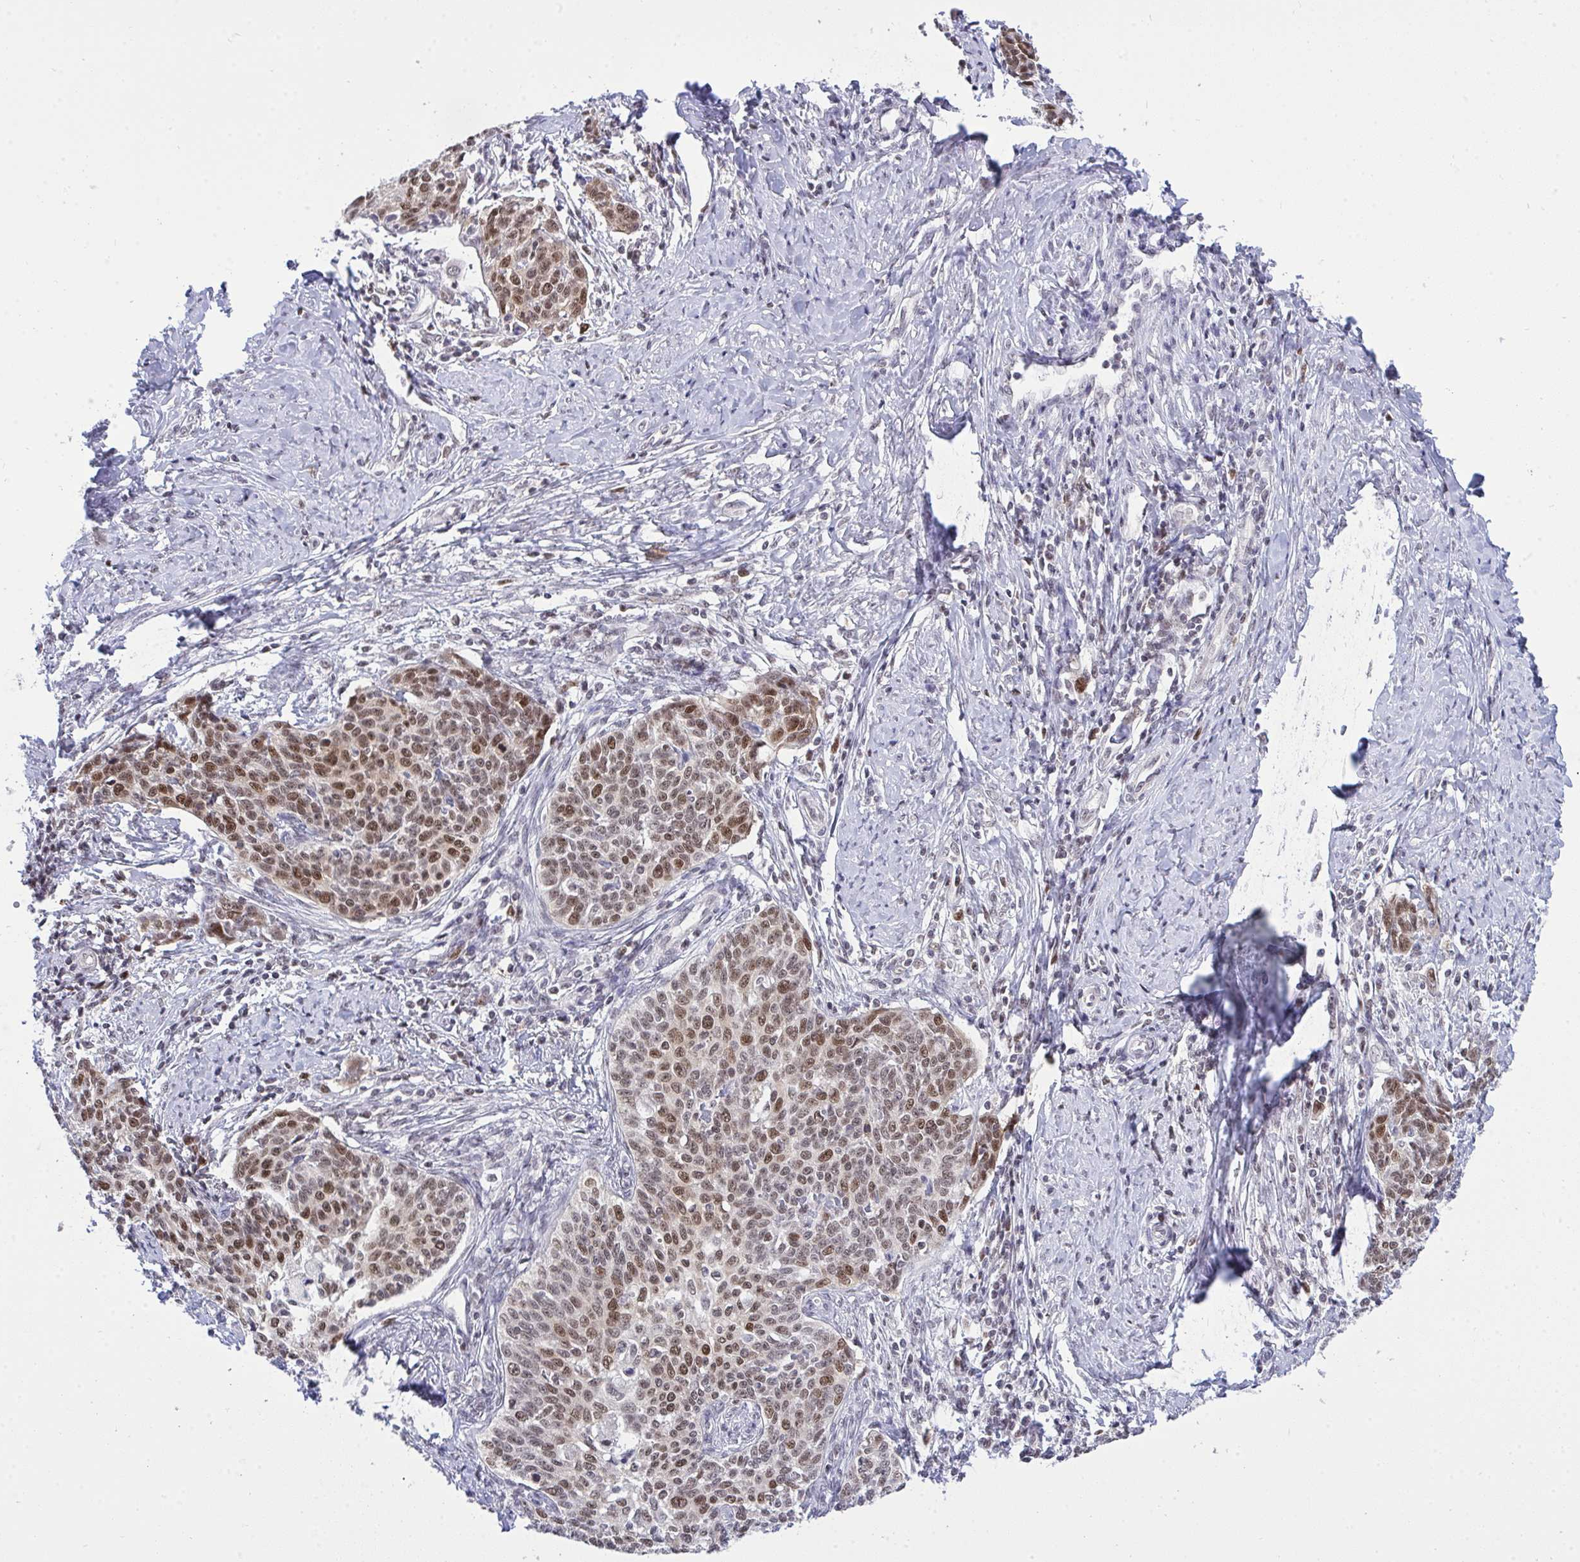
{"staining": {"intensity": "moderate", "quantity": ">75%", "location": "nuclear"}, "tissue": "cervical cancer", "cell_type": "Tumor cells", "image_type": "cancer", "snomed": [{"axis": "morphology", "description": "Squamous cell carcinoma, NOS"}, {"axis": "topography", "description": "Cervix"}], "caption": "Immunohistochemistry staining of squamous cell carcinoma (cervical), which displays medium levels of moderate nuclear staining in approximately >75% of tumor cells indicating moderate nuclear protein positivity. The staining was performed using DAB (3,3'-diaminobenzidine) (brown) for protein detection and nuclei were counterstained in hematoxylin (blue).", "gene": "RFC4", "patient": {"sex": "female", "age": 39}}